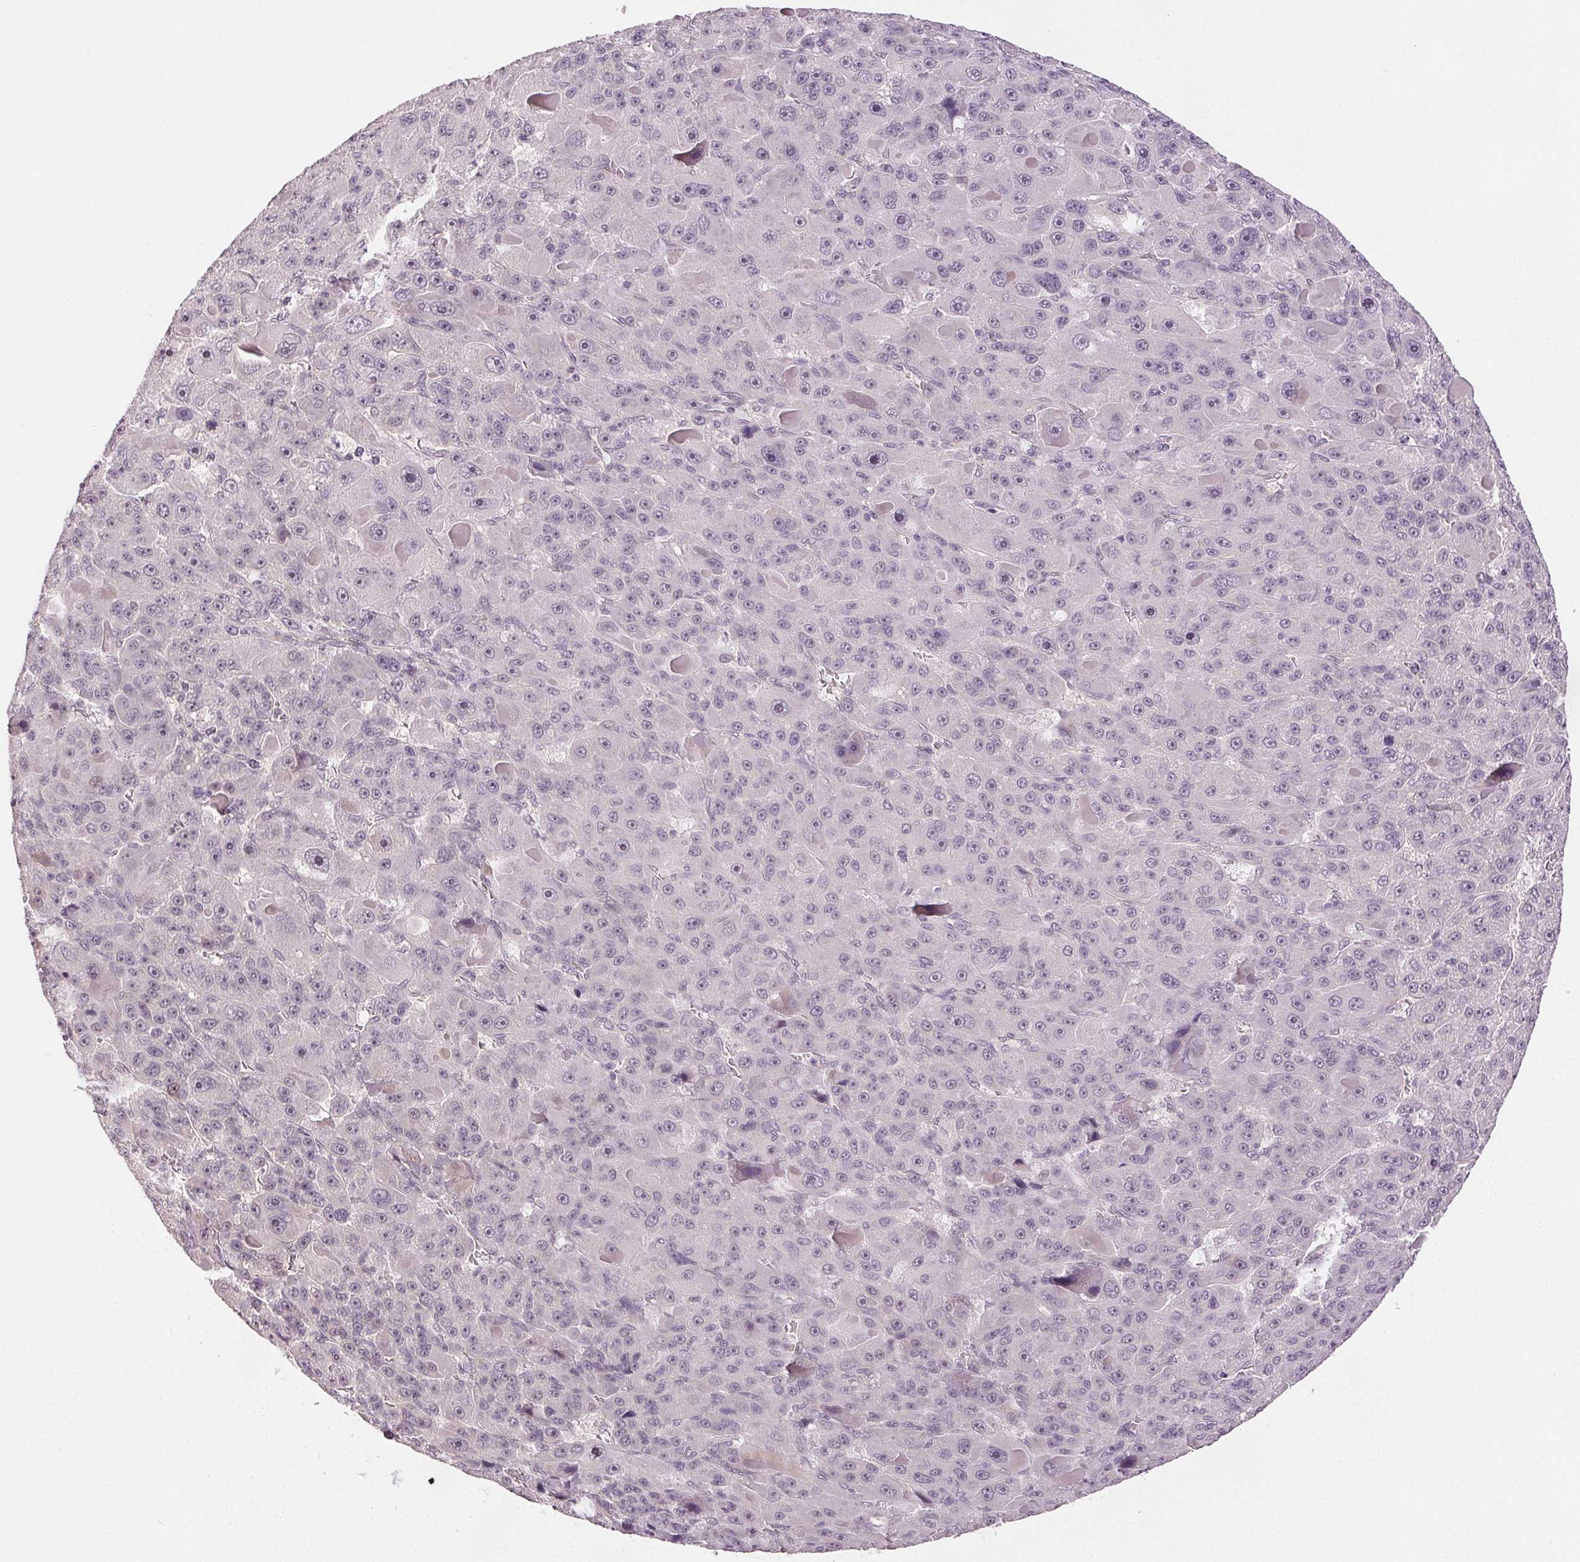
{"staining": {"intensity": "negative", "quantity": "none", "location": "none"}, "tissue": "liver cancer", "cell_type": "Tumor cells", "image_type": "cancer", "snomed": [{"axis": "morphology", "description": "Carcinoma, Hepatocellular, NOS"}, {"axis": "topography", "description": "Liver"}], "caption": "This micrograph is of liver cancer (hepatocellular carcinoma) stained with immunohistochemistry (IHC) to label a protein in brown with the nuclei are counter-stained blue. There is no positivity in tumor cells. (Stains: DAB (3,3'-diaminobenzidine) IHC with hematoxylin counter stain, Microscopy: brightfield microscopy at high magnification).", "gene": "PLCB1", "patient": {"sex": "male", "age": 76}}